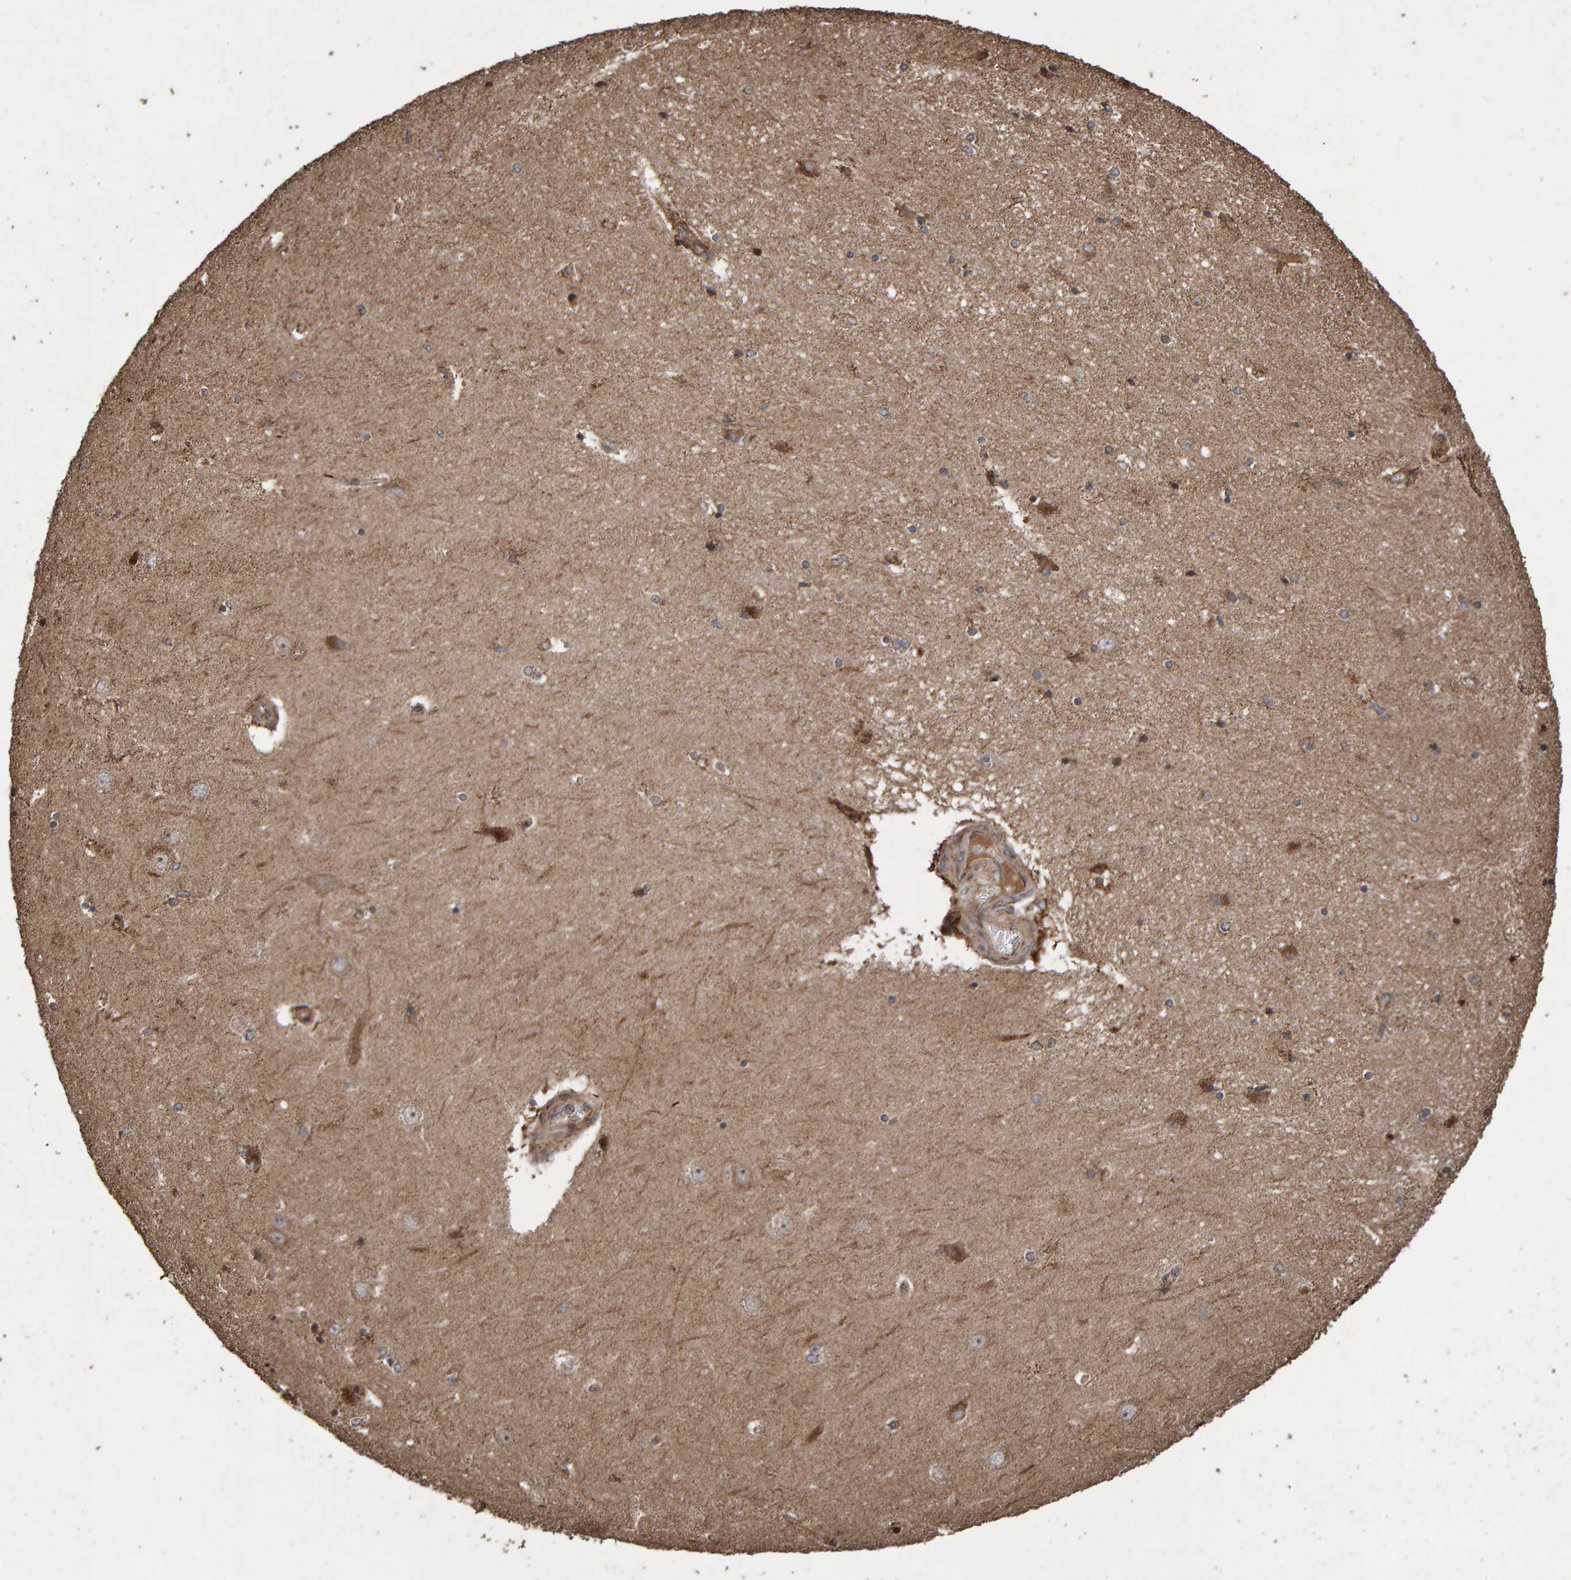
{"staining": {"intensity": "weak", "quantity": ">75%", "location": "cytoplasmic/membranous"}, "tissue": "hippocampus", "cell_type": "Glial cells", "image_type": "normal", "snomed": [{"axis": "morphology", "description": "Normal tissue, NOS"}, {"axis": "topography", "description": "Hippocampus"}], "caption": "Hippocampus was stained to show a protein in brown. There is low levels of weak cytoplasmic/membranous positivity in approximately >75% of glial cells. The protein of interest is shown in brown color, while the nuclei are stained blue.", "gene": "OSBP2", "patient": {"sex": "female", "age": 54}}